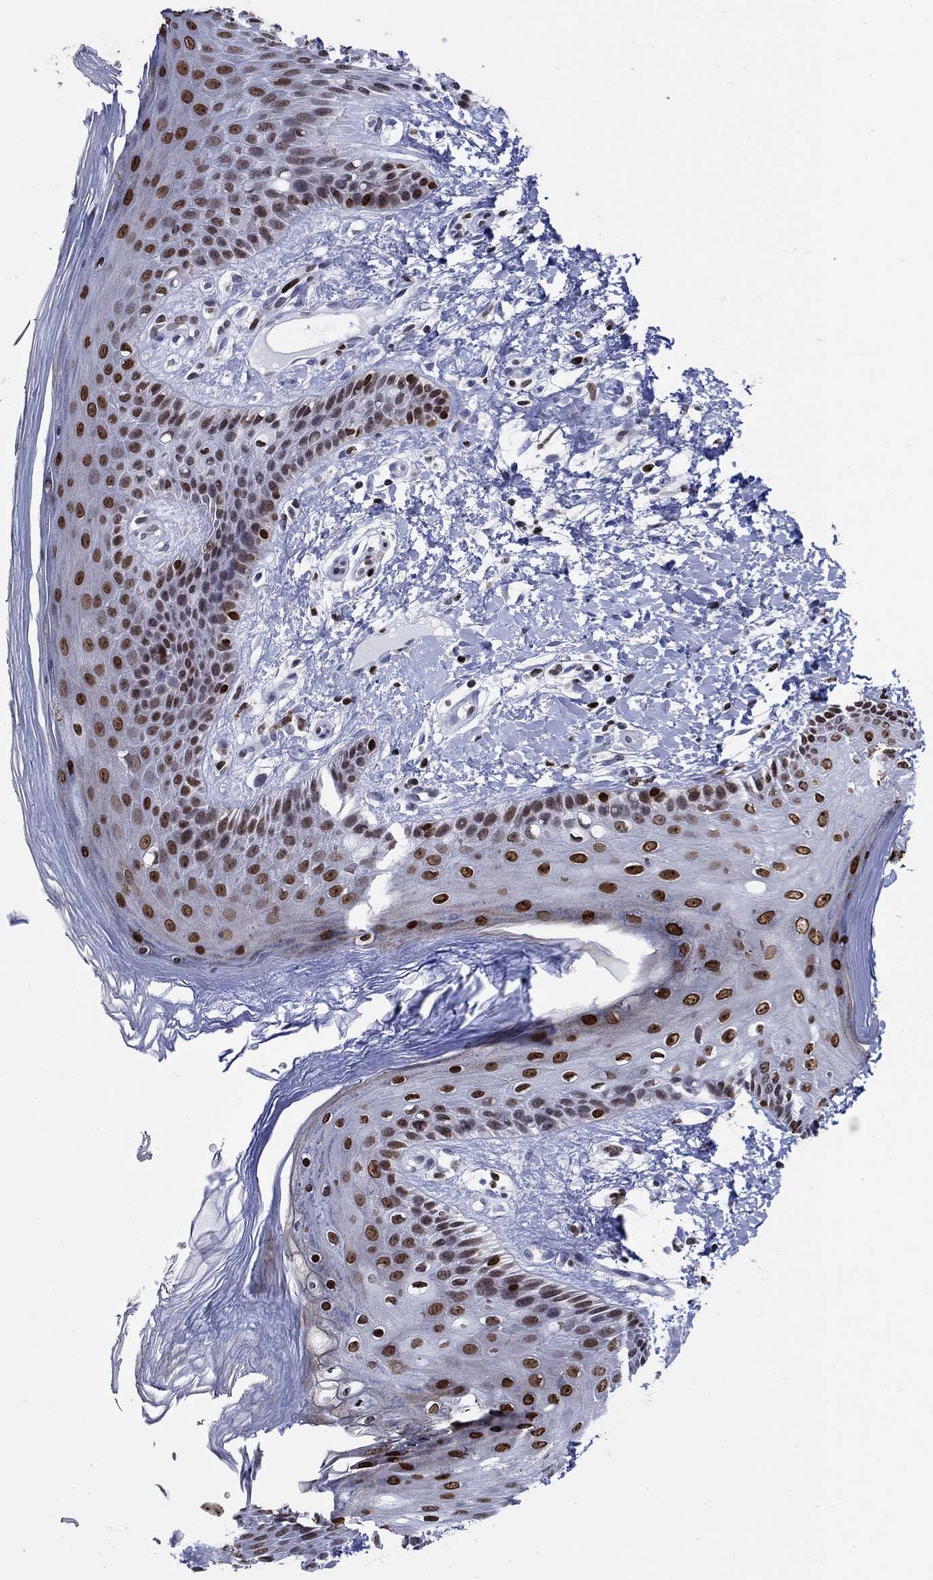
{"staining": {"intensity": "strong", "quantity": "25%-75%", "location": "nuclear"}, "tissue": "skin", "cell_type": "Epidermal cells", "image_type": "normal", "snomed": [{"axis": "morphology", "description": "Normal tissue, NOS"}, {"axis": "topography", "description": "Anal"}], "caption": "Immunohistochemistry staining of unremarkable skin, which demonstrates high levels of strong nuclear expression in approximately 25%-75% of epidermal cells indicating strong nuclear protein positivity. The staining was performed using DAB (3,3'-diaminobenzidine) (brown) for protein detection and nuclei were counterstained in hematoxylin (blue).", "gene": "HMGA1", "patient": {"sex": "male", "age": 36}}